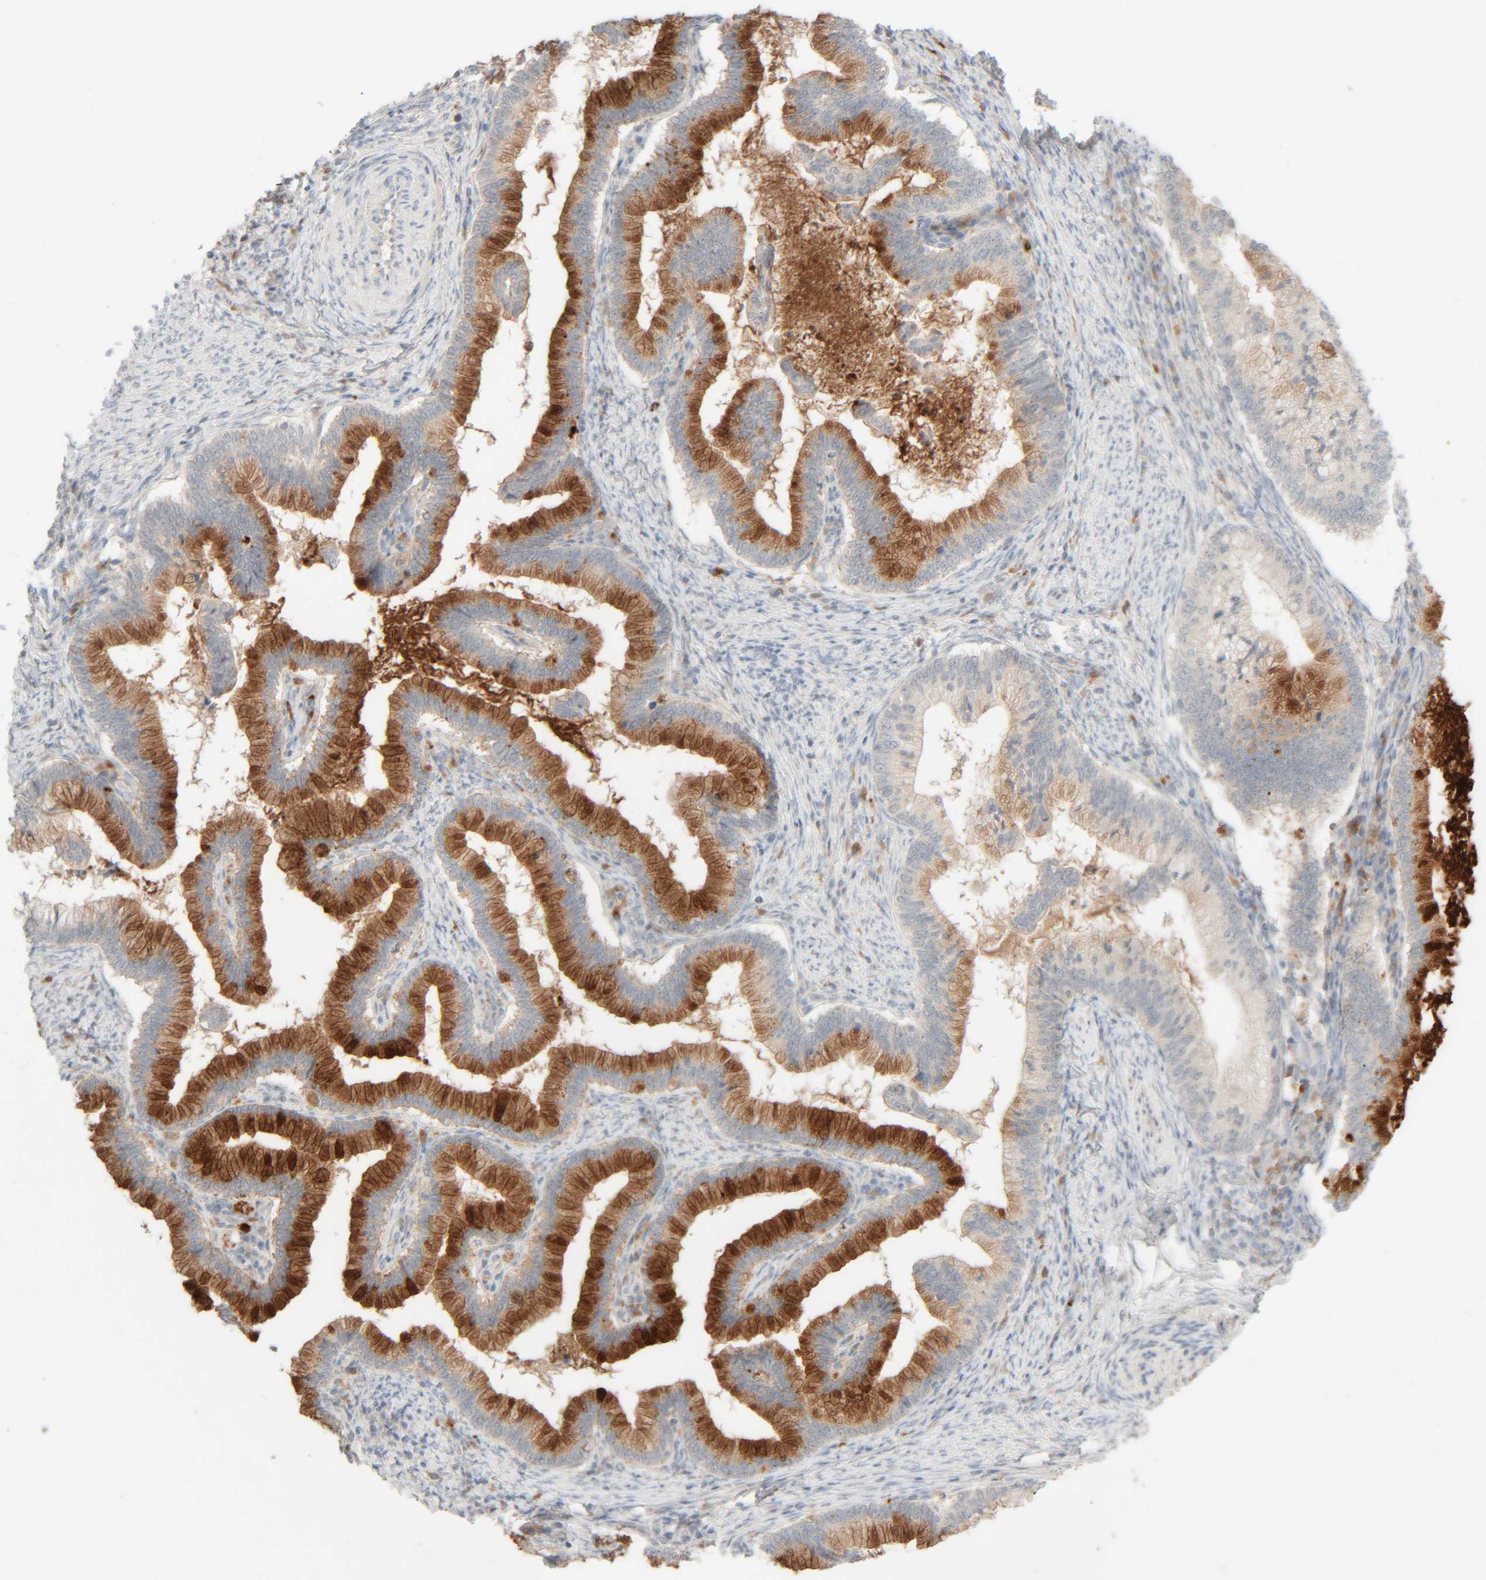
{"staining": {"intensity": "strong", "quantity": "25%-75%", "location": "cytoplasmic/membranous"}, "tissue": "cervical cancer", "cell_type": "Tumor cells", "image_type": "cancer", "snomed": [{"axis": "morphology", "description": "Adenocarcinoma, NOS"}, {"axis": "topography", "description": "Cervix"}], "caption": "Immunohistochemical staining of human cervical adenocarcinoma displays strong cytoplasmic/membranous protein positivity in about 25%-75% of tumor cells.", "gene": "CHKA", "patient": {"sex": "female", "age": 36}}